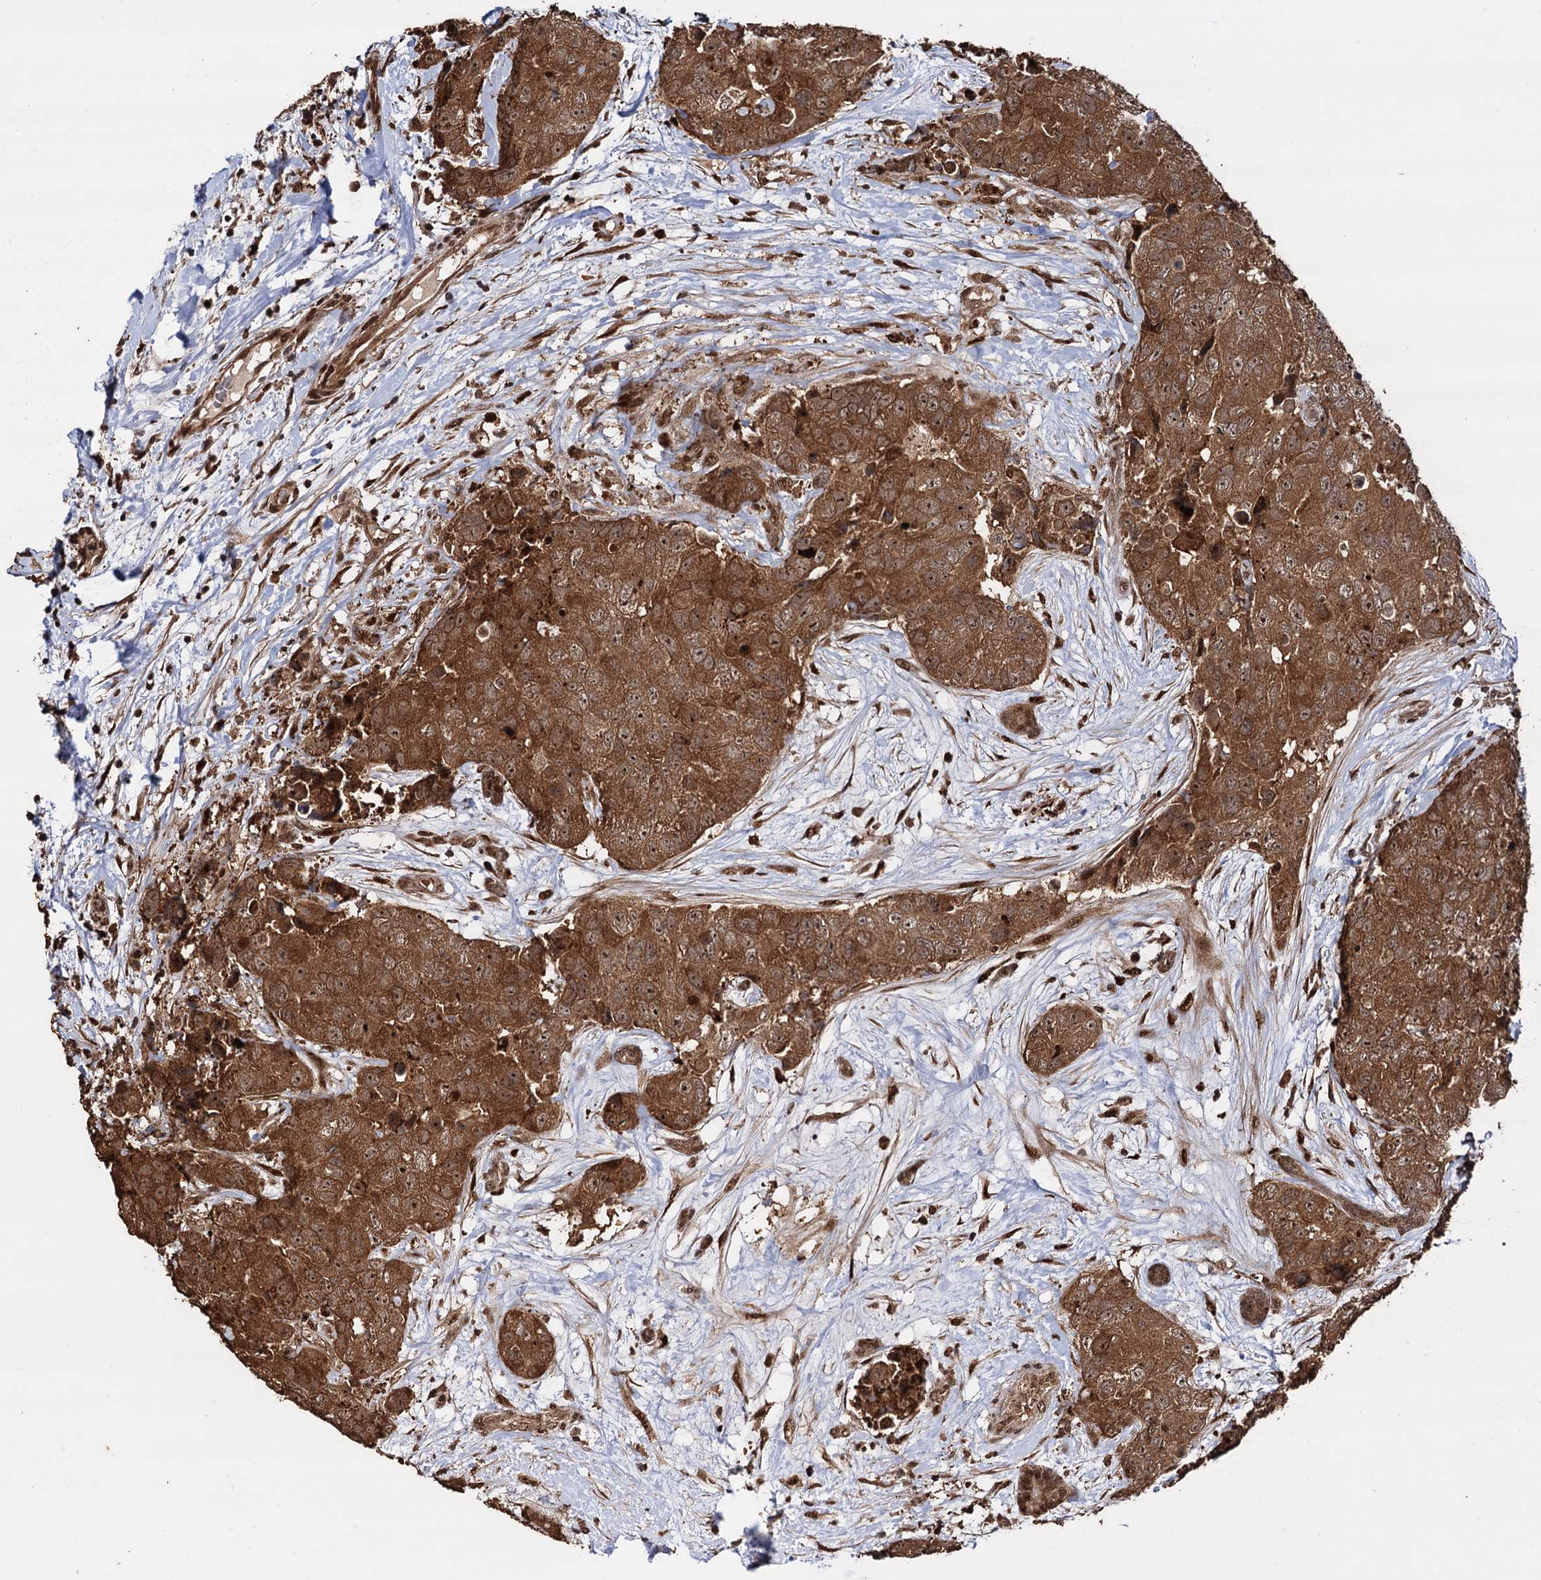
{"staining": {"intensity": "moderate", "quantity": ">75%", "location": "cytoplasmic/membranous,nuclear"}, "tissue": "breast cancer", "cell_type": "Tumor cells", "image_type": "cancer", "snomed": [{"axis": "morphology", "description": "Duct carcinoma"}, {"axis": "topography", "description": "Breast"}], "caption": "DAB immunohistochemical staining of human breast intraductal carcinoma exhibits moderate cytoplasmic/membranous and nuclear protein expression in about >75% of tumor cells.", "gene": "PIGB", "patient": {"sex": "female", "age": 62}}